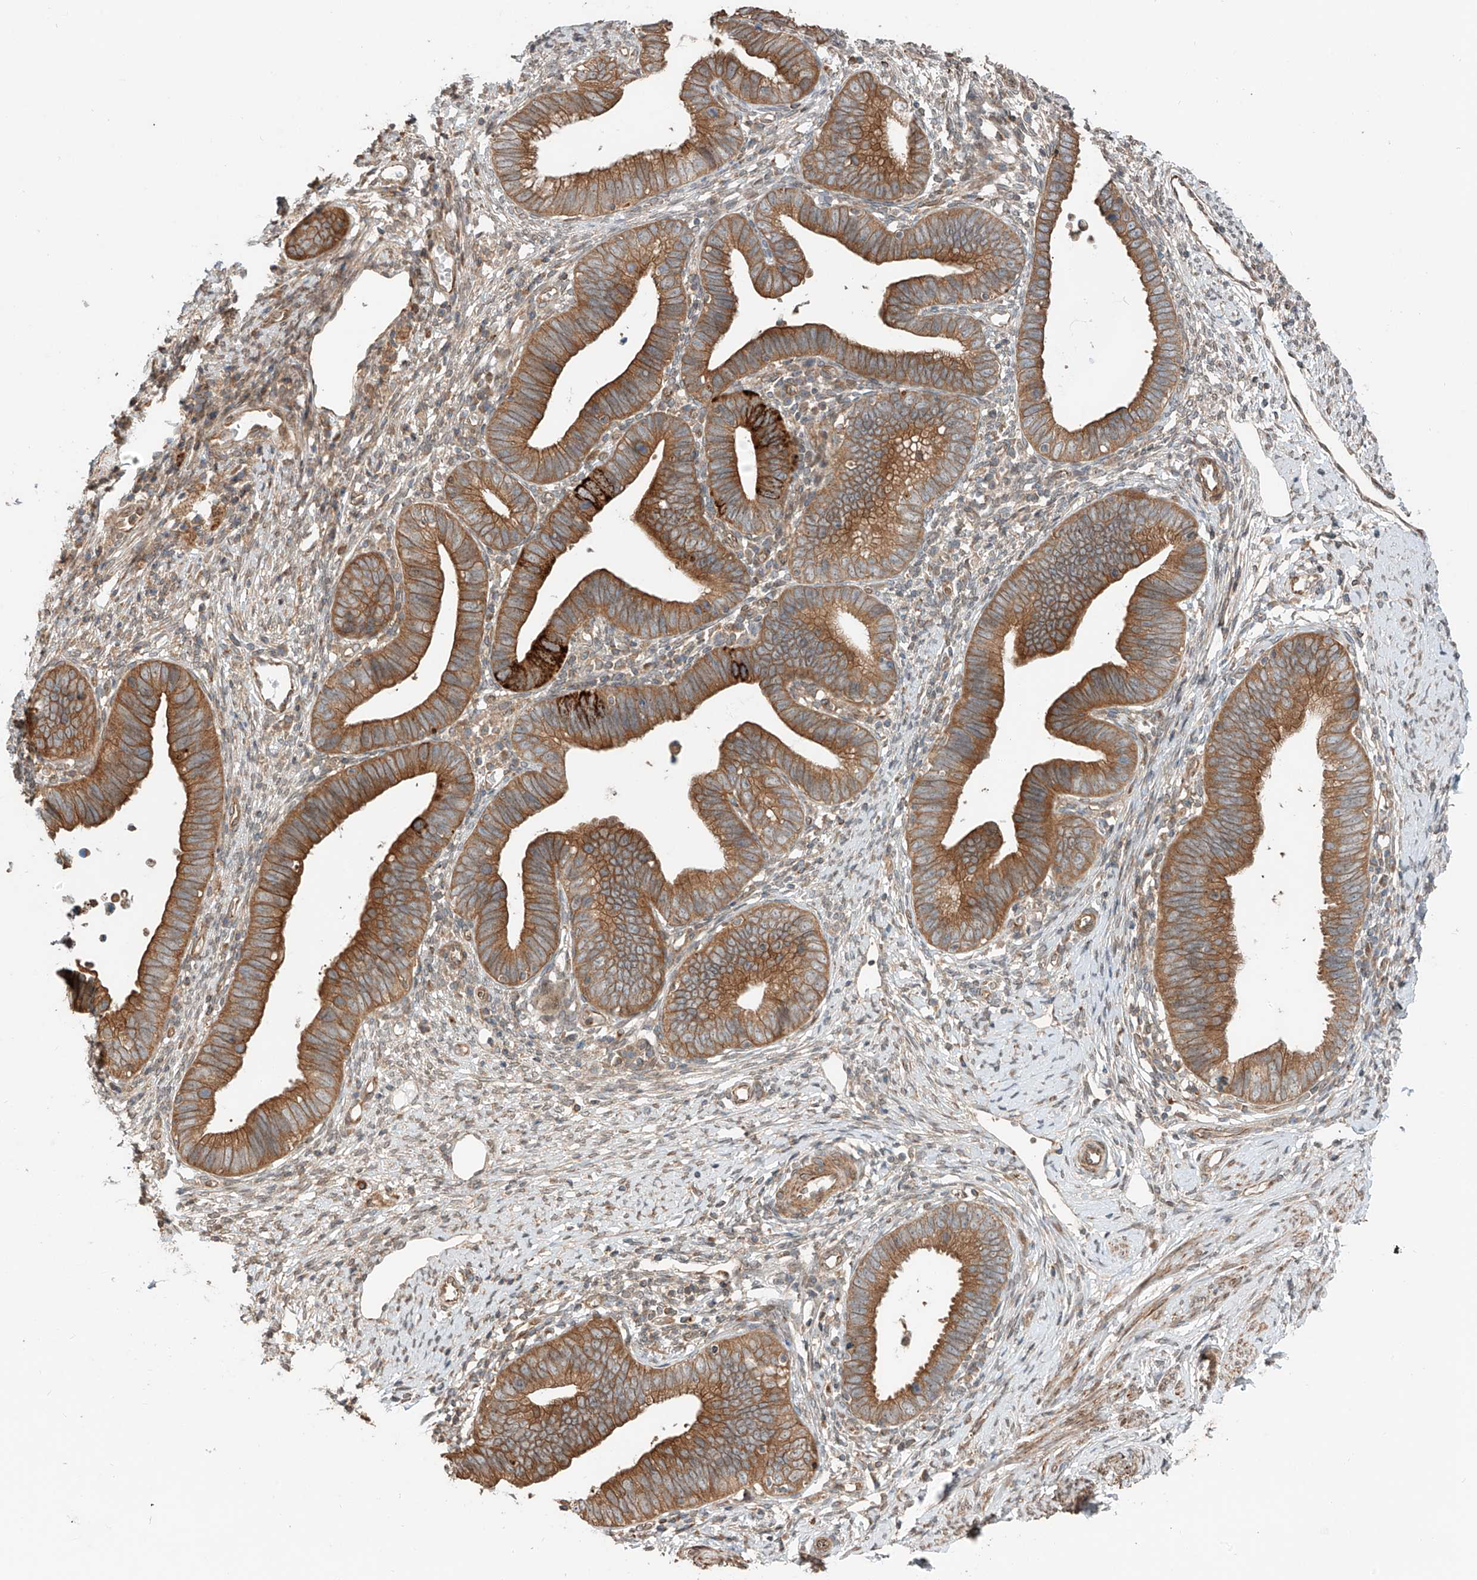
{"staining": {"intensity": "moderate", "quantity": ">75%", "location": "cytoplasmic/membranous"}, "tissue": "cervical cancer", "cell_type": "Tumor cells", "image_type": "cancer", "snomed": [{"axis": "morphology", "description": "Adenocarcinoma, NOS"}, {"axis": "topography", "description": "Cervix"}], "caption": "DAB (3,3'-diaminobenzidine) immunohistochemical staining of adenocarcinoma (cervical) exhibits moderate cytoplasmic/membranous protein staining in approximately >75% of tumor cells. (Stains: DAB (3,3'-diaminobenzidine) in brown, nuclei in blue, Microscopy: brightfield microscopy at high magnification).", "gene": "CEP162", "patient": {"sex": "female", "age": 36}}